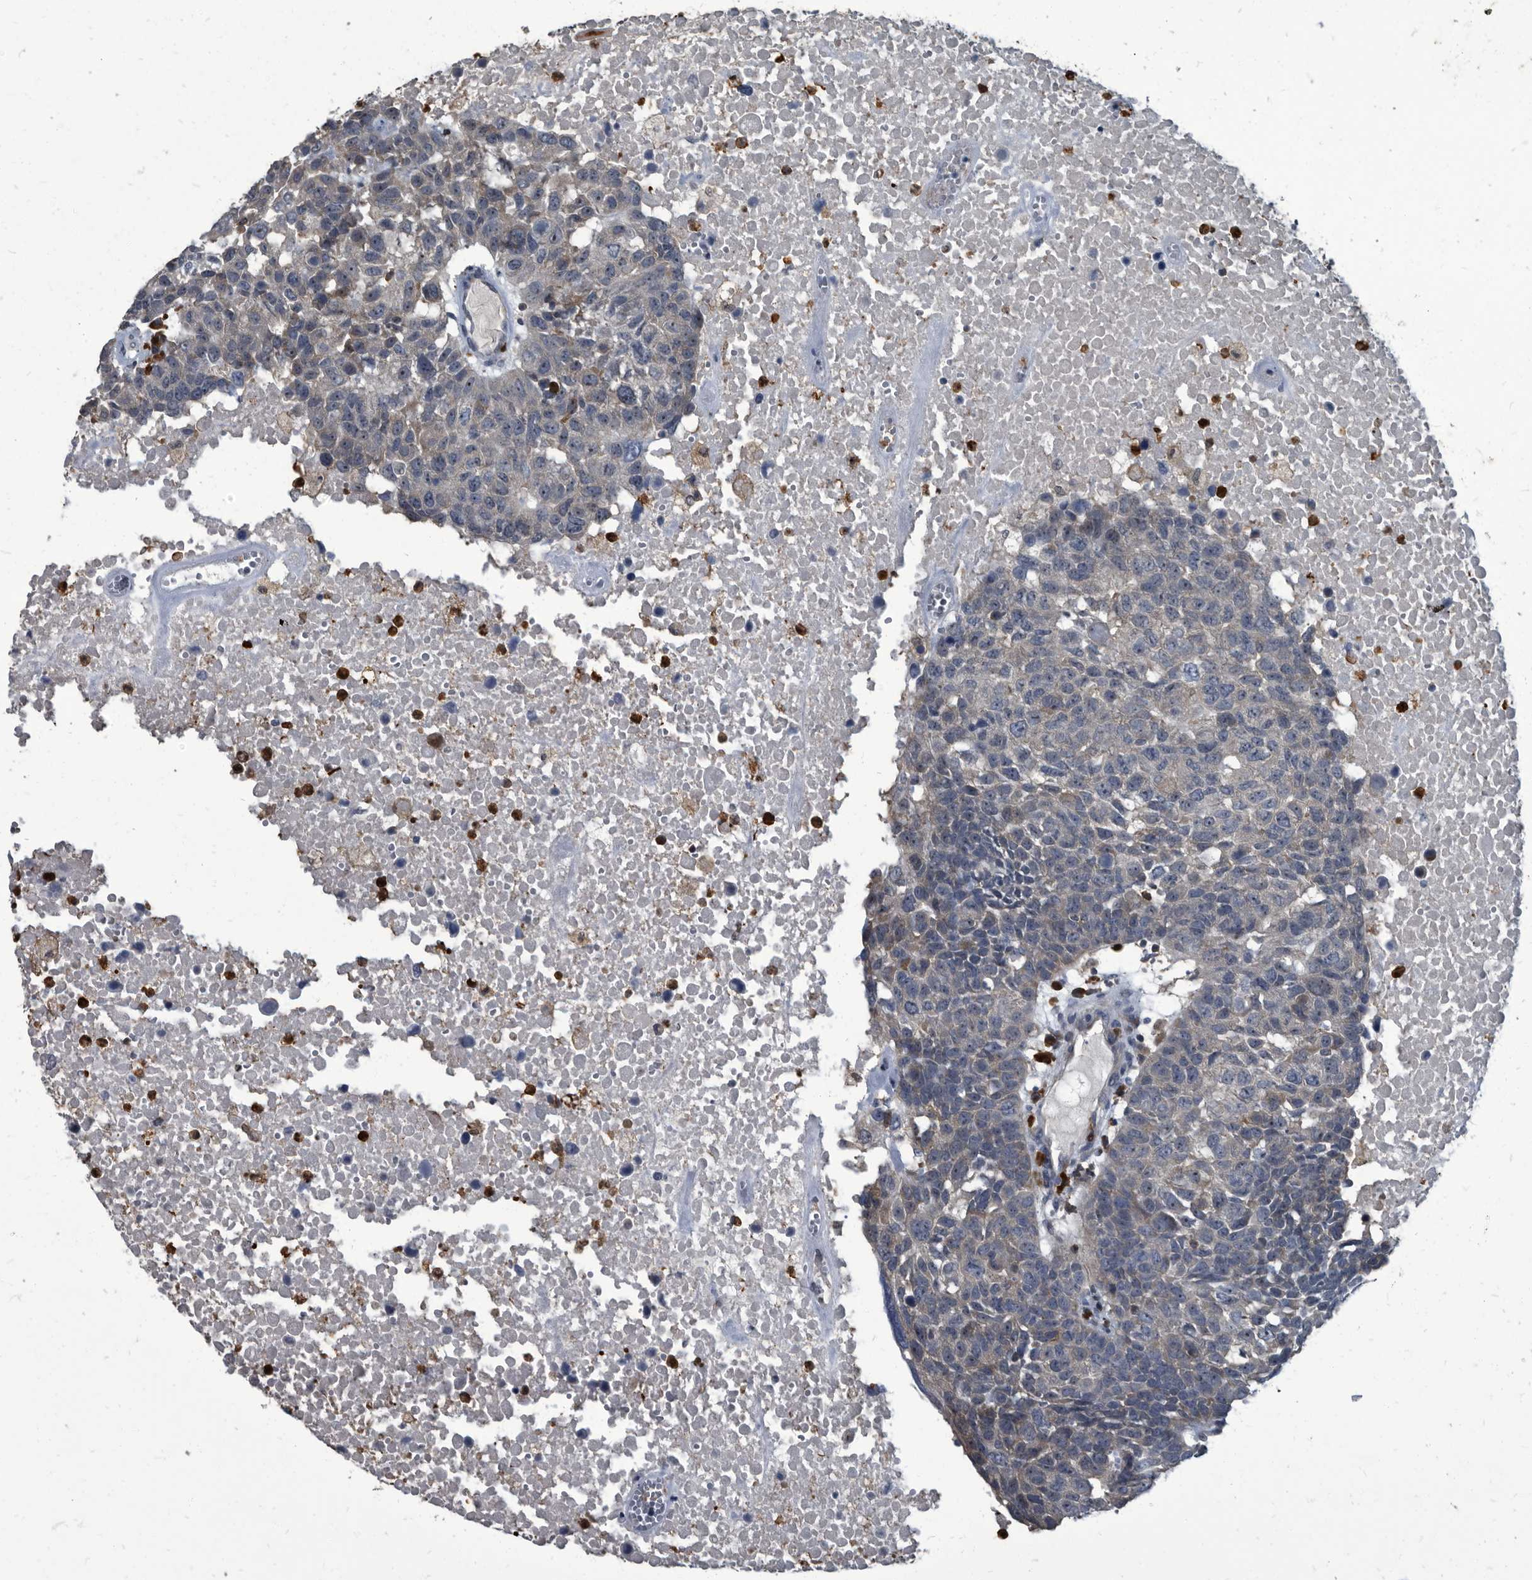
{"staining": {"intensity": "negative", "quantity": "none", "location": "none"}, "tissue": "head and neck cancer", "cell_type": "Tumor cells", "image_type": "cancer", "snomed": [{"axis": "morphology", "description": "Squamous cell carcinoma, NOS"}, {"axis": "topography", "description": "Head-Neck"}], "caption": "The immunohistochemistry (IHC) image has no significant positivity in tumor cells of squamous cell carcinoma (head and neck) tissue.", "gene": "CDV3", "patient": {"sex": "male", "age": 66}}